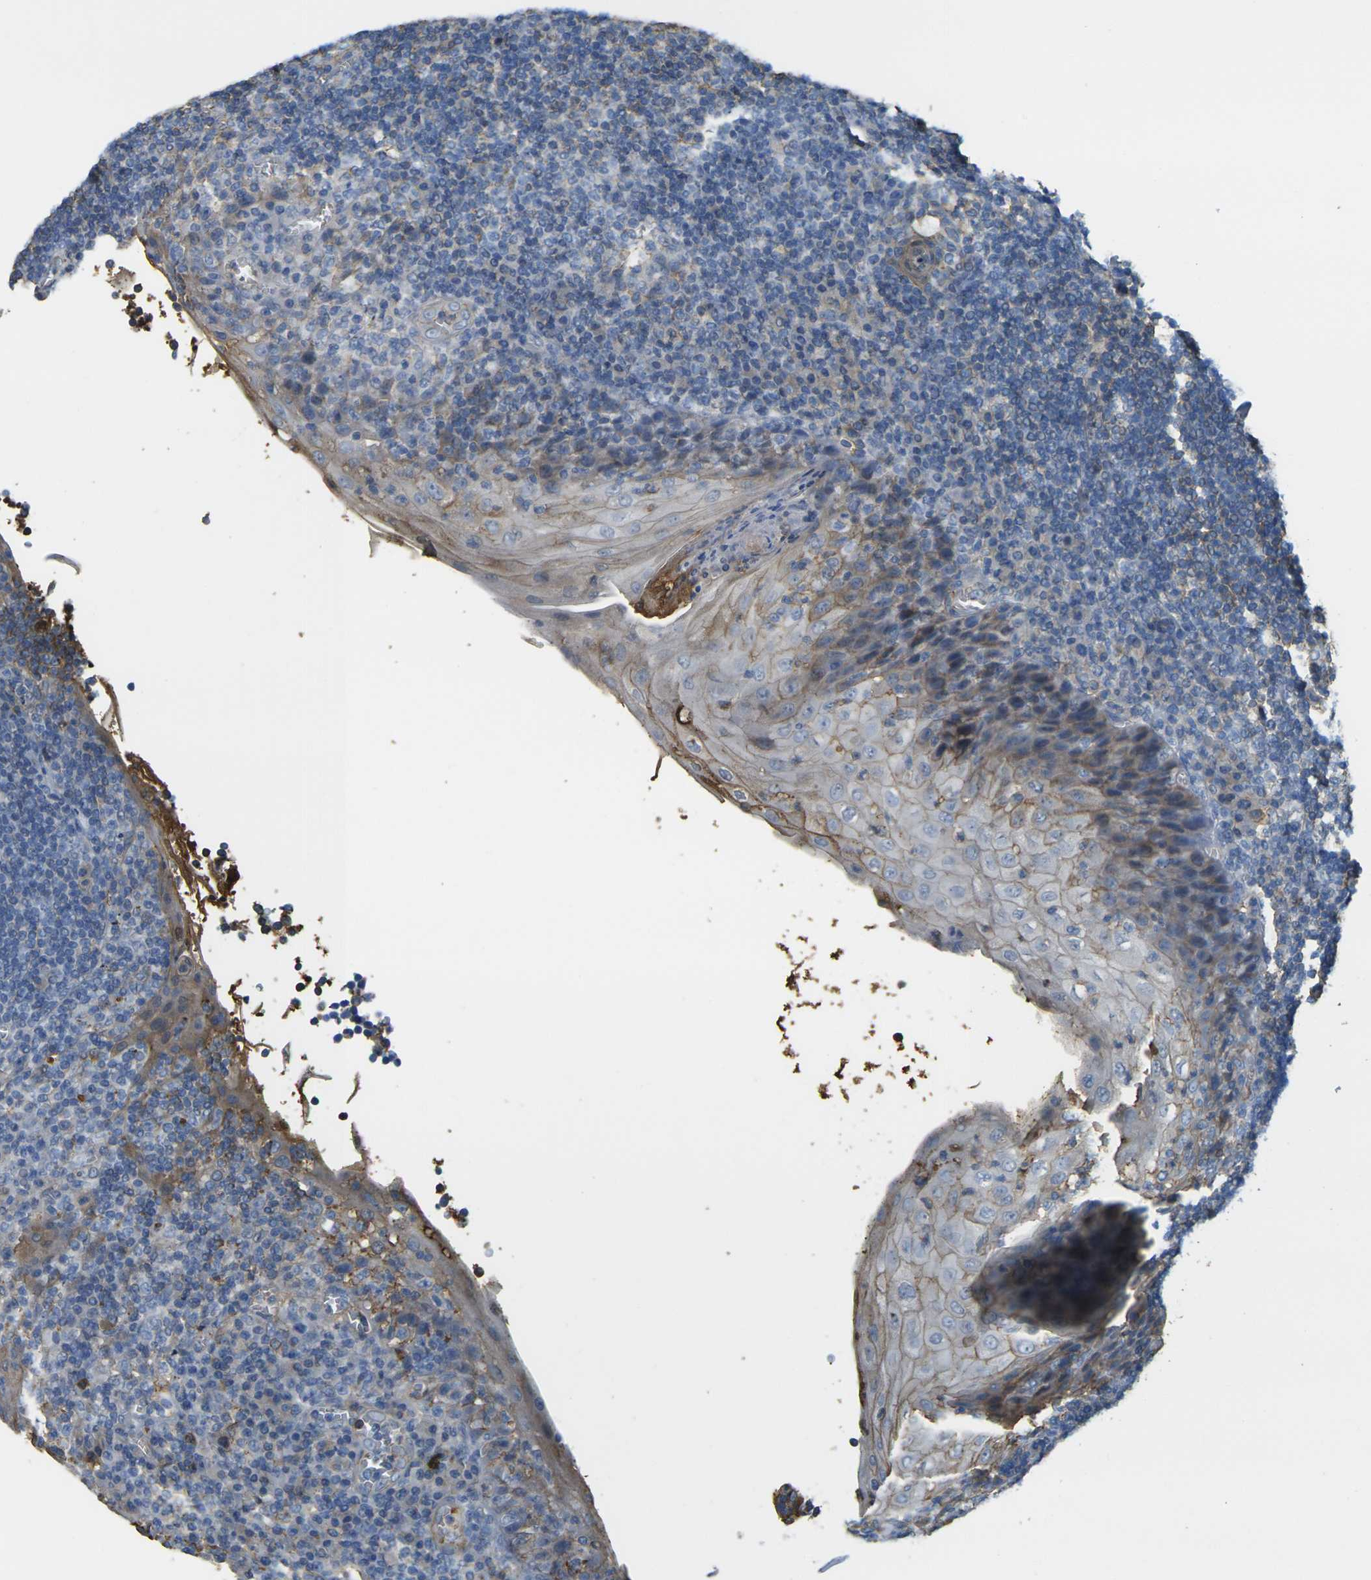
{"staining": {"intensity": "moderate", "quantity": ">75%", "location": "cytoplasmic/membranous"}, "tissue": "tonsil", "cell_type": "Germinal center cells", "image_type": "normal", "snomed": [{"axis": "morphology", "description": "Normal tissue, NOS"}, {"axis": "topography", "description": "Tonsil"}], "caption": "Immunohistochemistry of benign tonsil reveals medium levels of moderate cytoplasmic/membranous expression in approximately >75% of germinal center cells.", "gene": "PLCD1", "patient": {"sex": "male", "age": 37}}